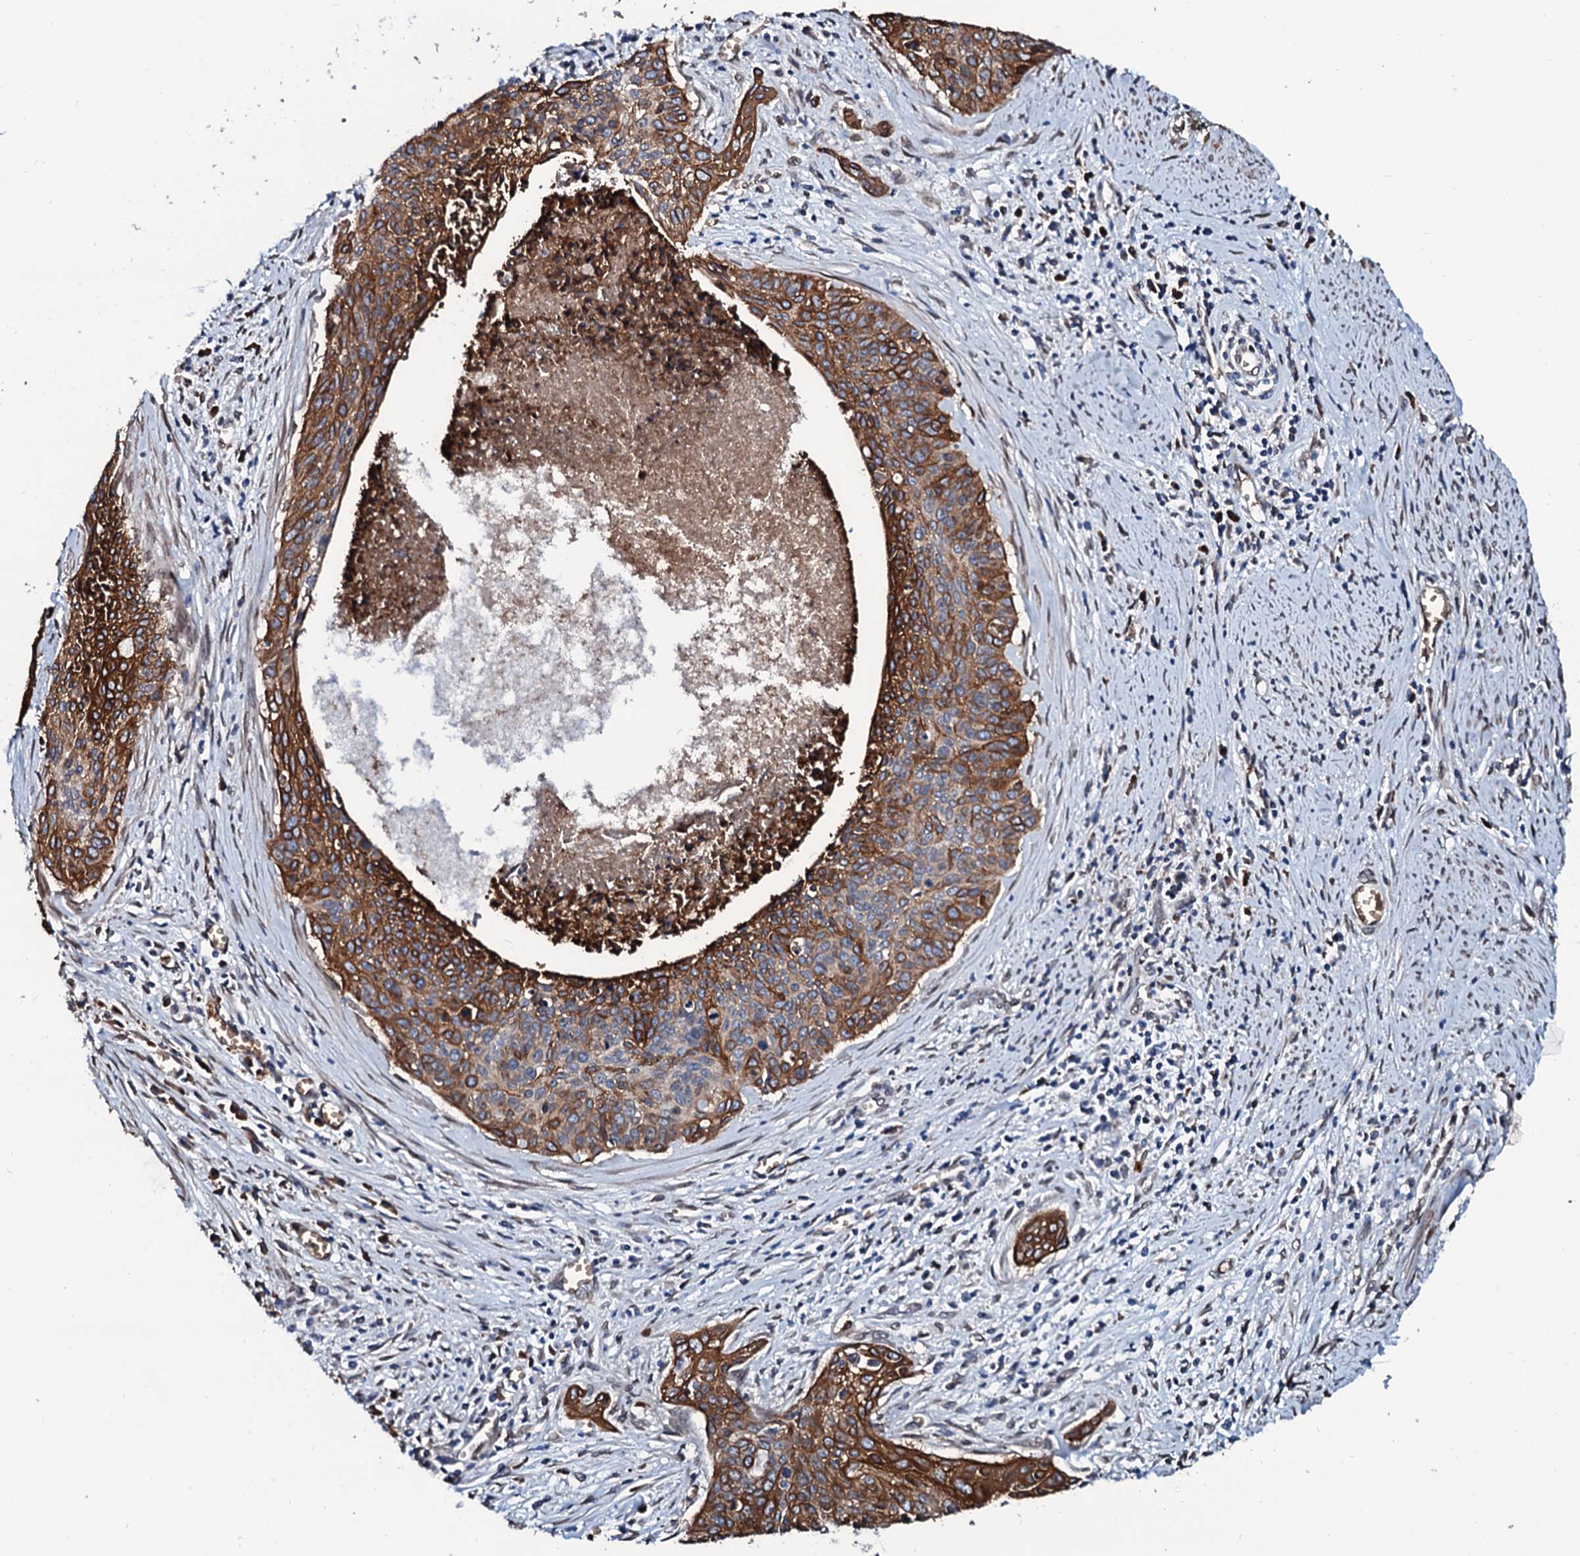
{"staining": {"intensity": "moderate", "quantity": ">75%", "location": "cytoplasmic/membranous"}, "tissue": "cervical cancer", "cell_type": "Tumor cells", "image_type": "cancer", "snomed": [{"axis": "morphology", "description": "Squamous cell carcinoma, NOS"}, {"axis": "topography", "description": "Cervix"}], "caption": "IHC of human cervical squamous cell carcinoma shows medium levels of moderate cytoplasmic/membranous staining in about >75% of tumor cells.", "gene": "NRP2", "patient": {"sex": "female", "age": 55}}